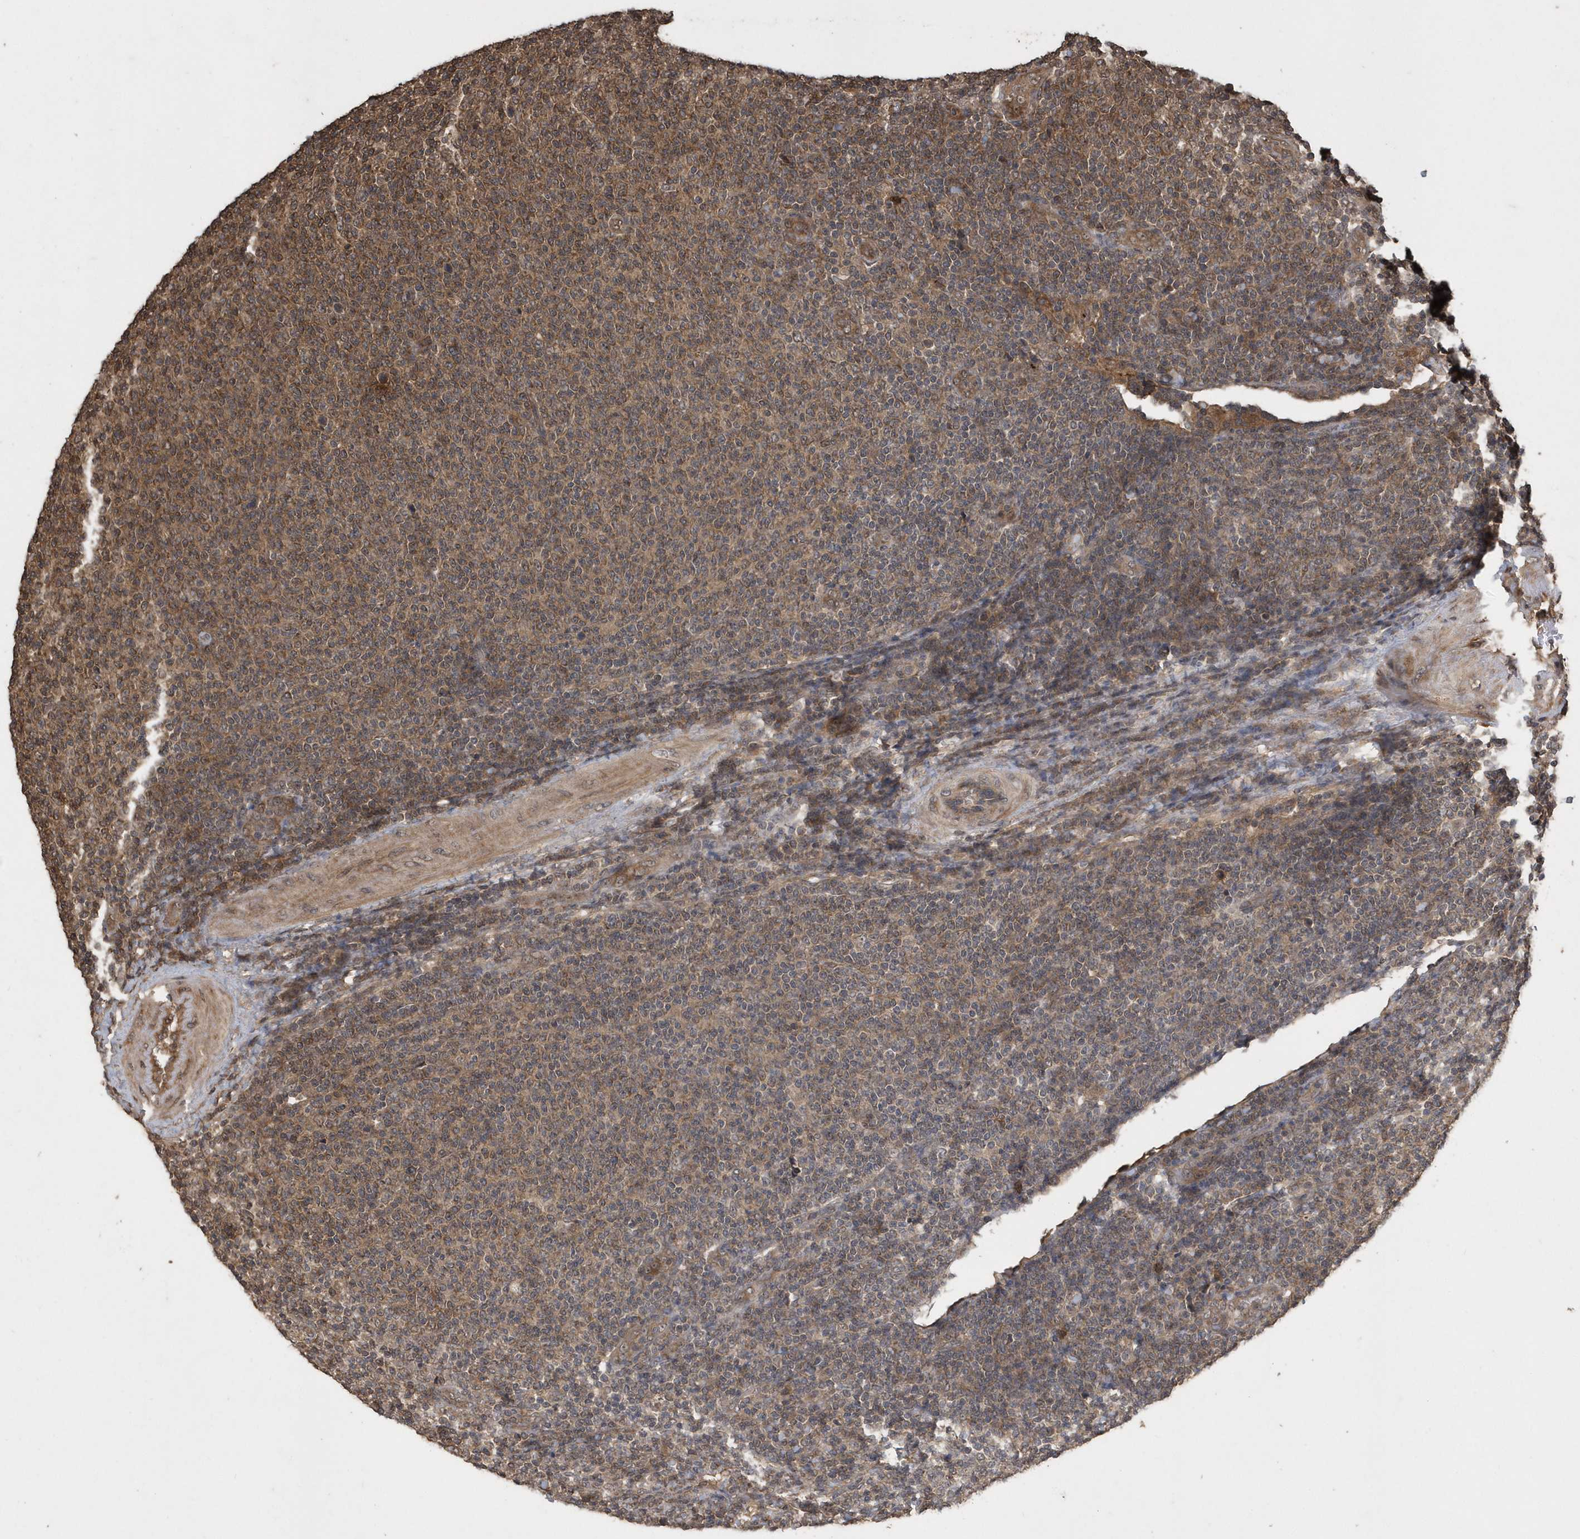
{"staining": {"intensity": "moderate", "quantity": "<25%", "location": "cytoplasmic/membranous"}, "tissue": "lymphoma", "cell_type": "Tumor cells", "image_type": "cancer", "snomed": [{"axis": "morphology", "description": "Malignant lymphoma, non-Hodgkin's type, Low grade"}, {"axis": "topography", "description": "Lymph node"}], "caption": "The histopathology image demonstrates staining of lymphoma, revealing moderate cytoplasmic/membranous protein expression (brown color) within tumor cells.", "gene": "WASHC5", "patient": {"sex": "male", "age": 66}}